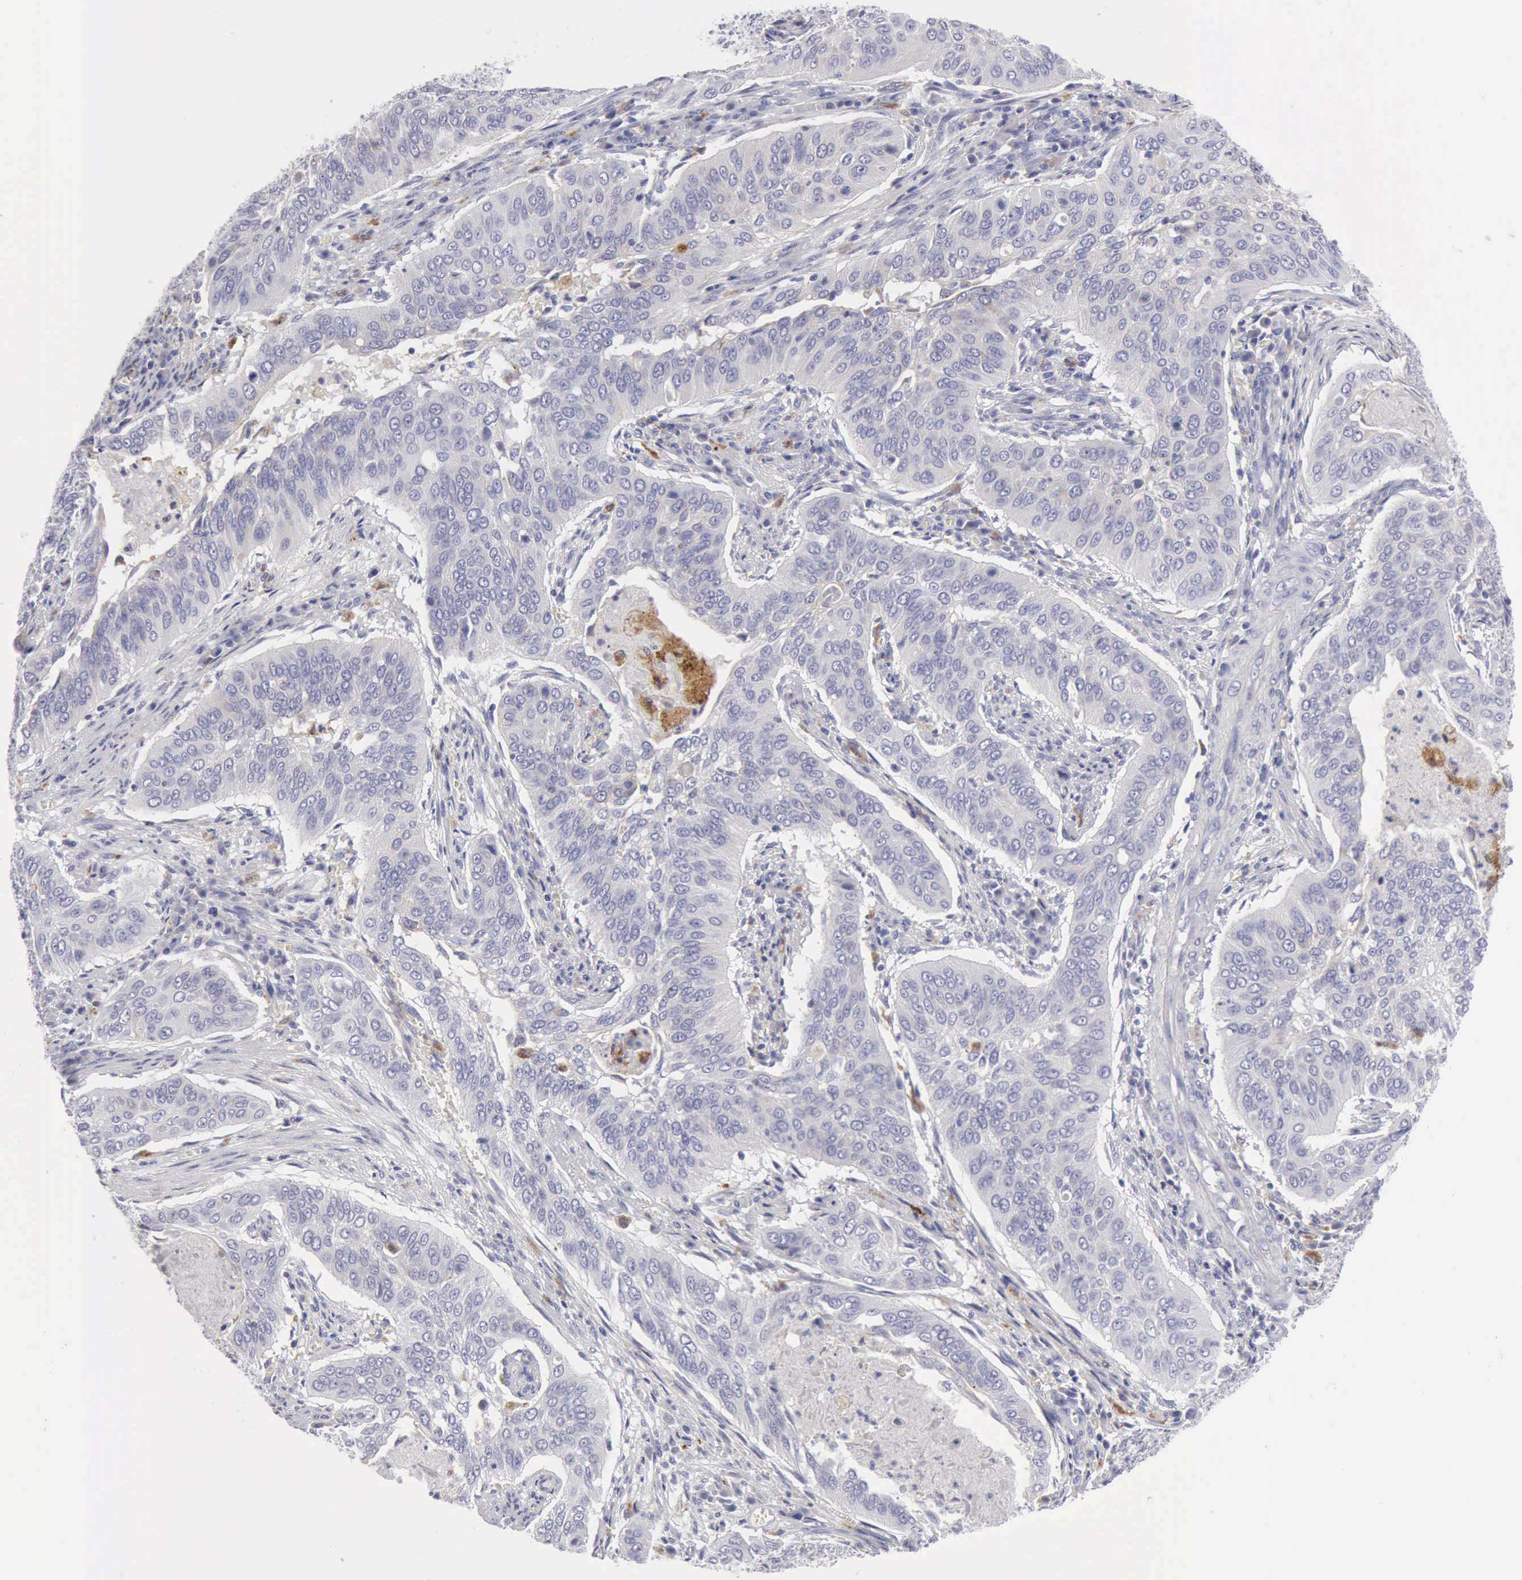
{"staining": {"intensity": "negative", "quantity": "none", "location": "none"}, "tissue": "cervical cancer", "cell_type": "Tumor cells", "image_type": "cancer", "snomed": [{"axis": "morphology", "description": "Squamous cell carcinoma, NOS"}, {"axis": "topography", "description": "Cervix"}], "caption": "Tumor cells are negative for protein expression in human cervical cancer. (Immunohistochemistry, brightfield microscopy, high magnification).", "gene": "CTSS", "patient": {"sex": "female", "age": 39}}